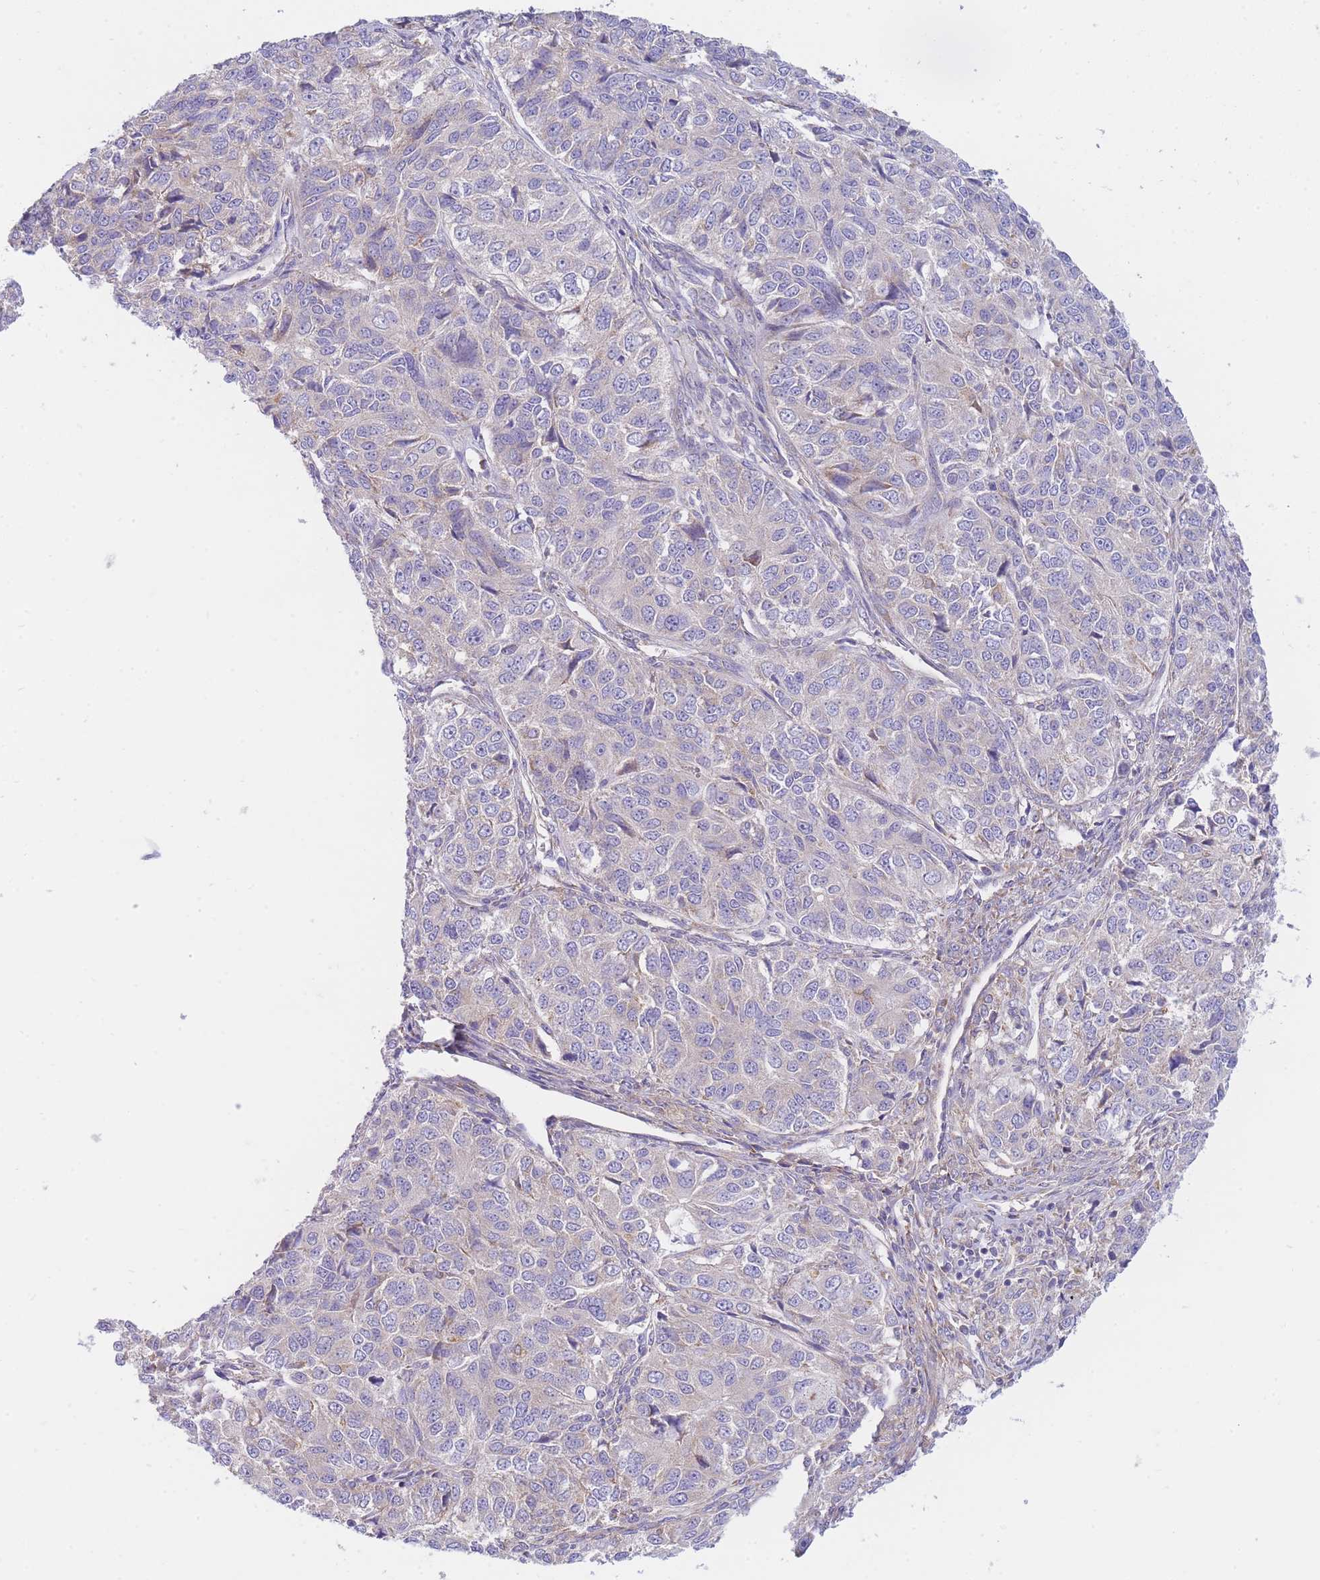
{"staining": {"intensity": "negative", "quantity": "none", "location": "none"}, "tissue": "ovarian cancer", "cell_type": "Tumor cells", "image_type": "cancer", "snomed": [{"axis": "morphology", "description": "Carcinoma, endometroid"}, {"axis": "topography", "description": "Ovary"}], "caption": "The histopathology image shows no staining of tumor cells in ovarian cancer (endometroid carcinoma).", "gene": "SH2B2", "patient": {"sex": "female", "age": 51}}